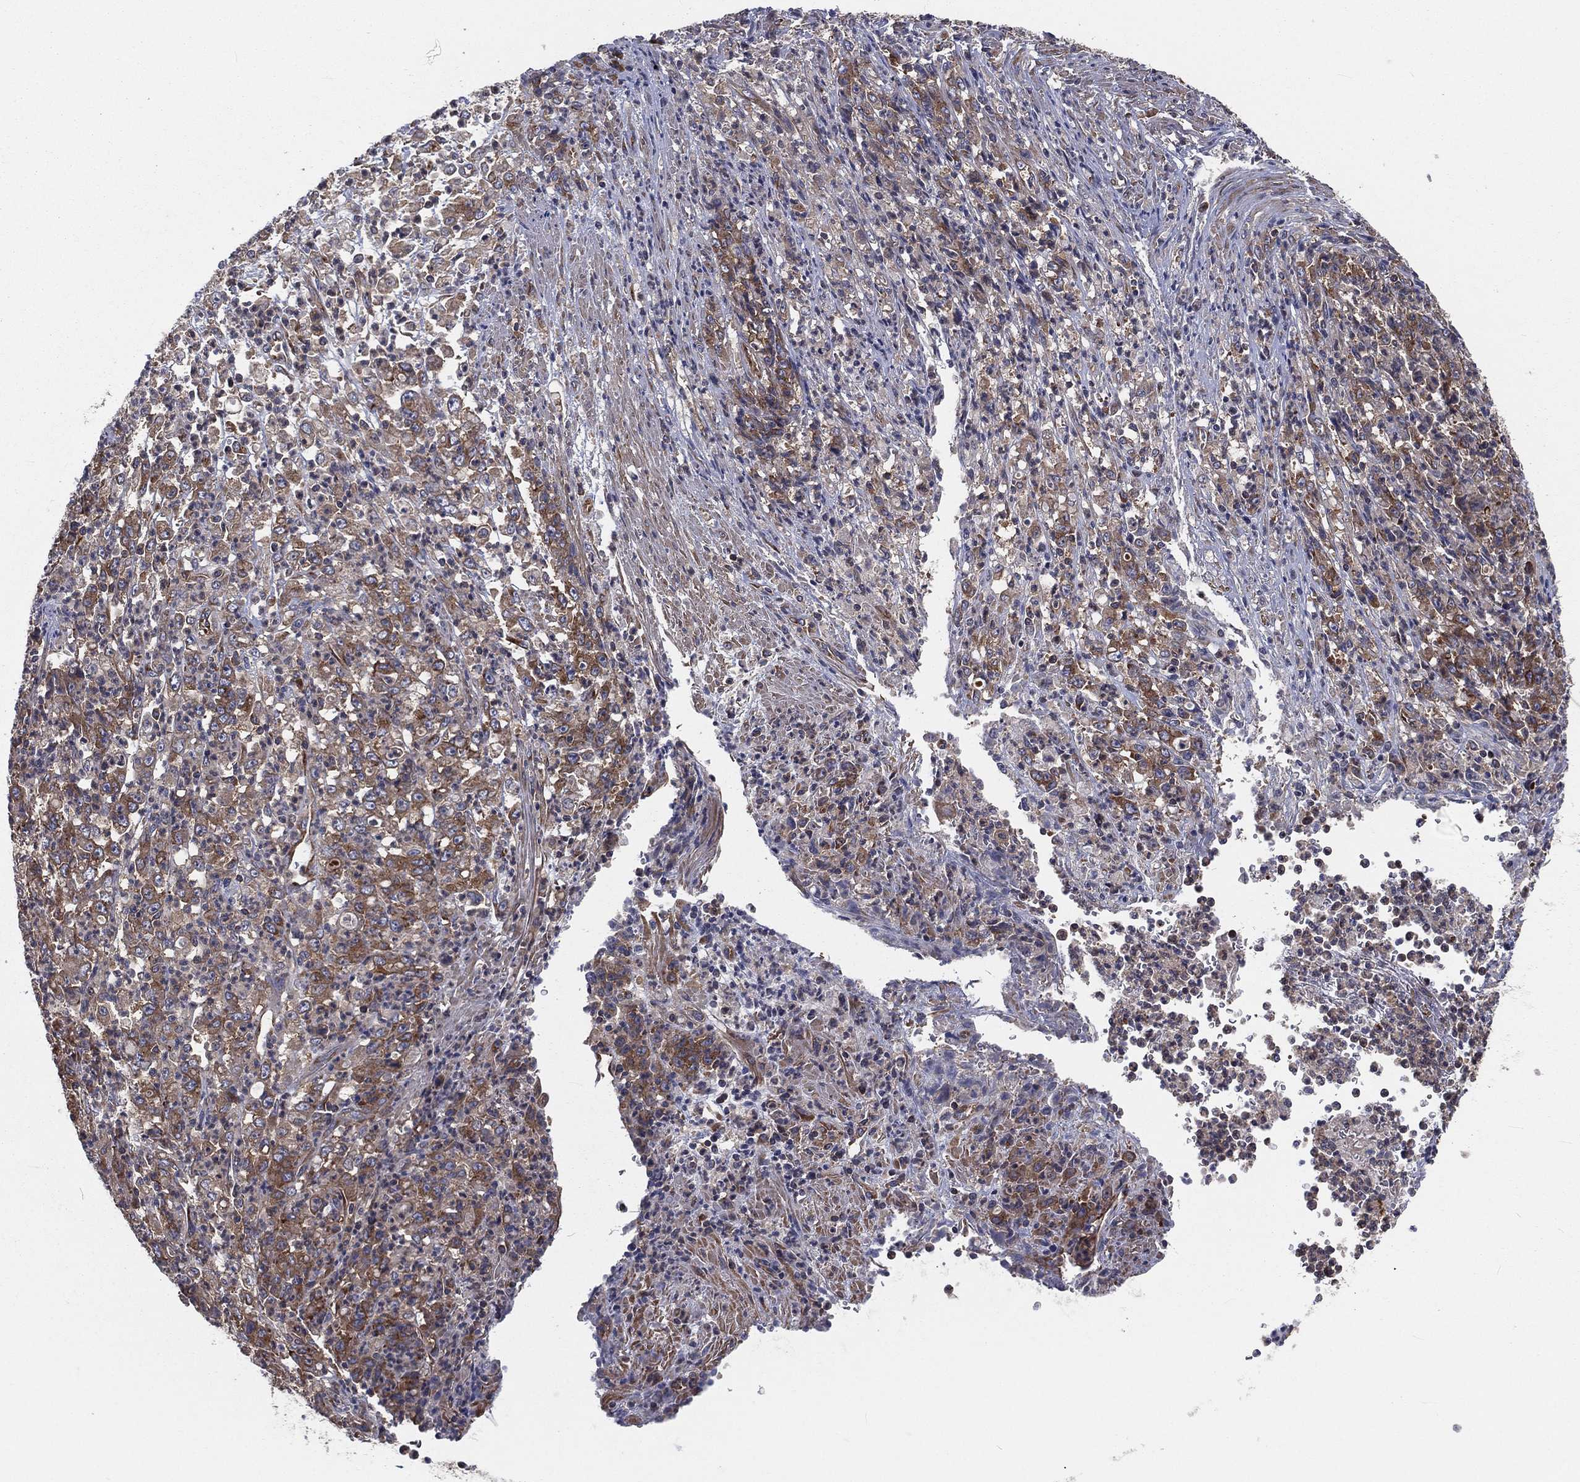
{"staining": {"intensity": "moderate", "quantity": "25%-75%", "location": "cytoplasmic/membranous"}, "tissue": "stomach cancer", "cell_type": "Tumor cells", "image_type": "cancer", "snomed": [{"axis": "morphology", "description": "Adenocarcinoma, NOS"}, {"axis": "topography", "description": "Stomach, lower"}], "caption": "High-power microscopy captured an IHC micrograph of stomach cancer (adenocarcinoma), revealing moderate cytoplasmic/membranous staining in about 25%-75% of tumor cells. The staining was performed using DAB to visualize the protein expression in brown, while the nuclei were stained in blue with hematoxylin (Magnification: 20x).", "gene": "EIF2B5", "patient": {"sex": "female", "age": 71}}